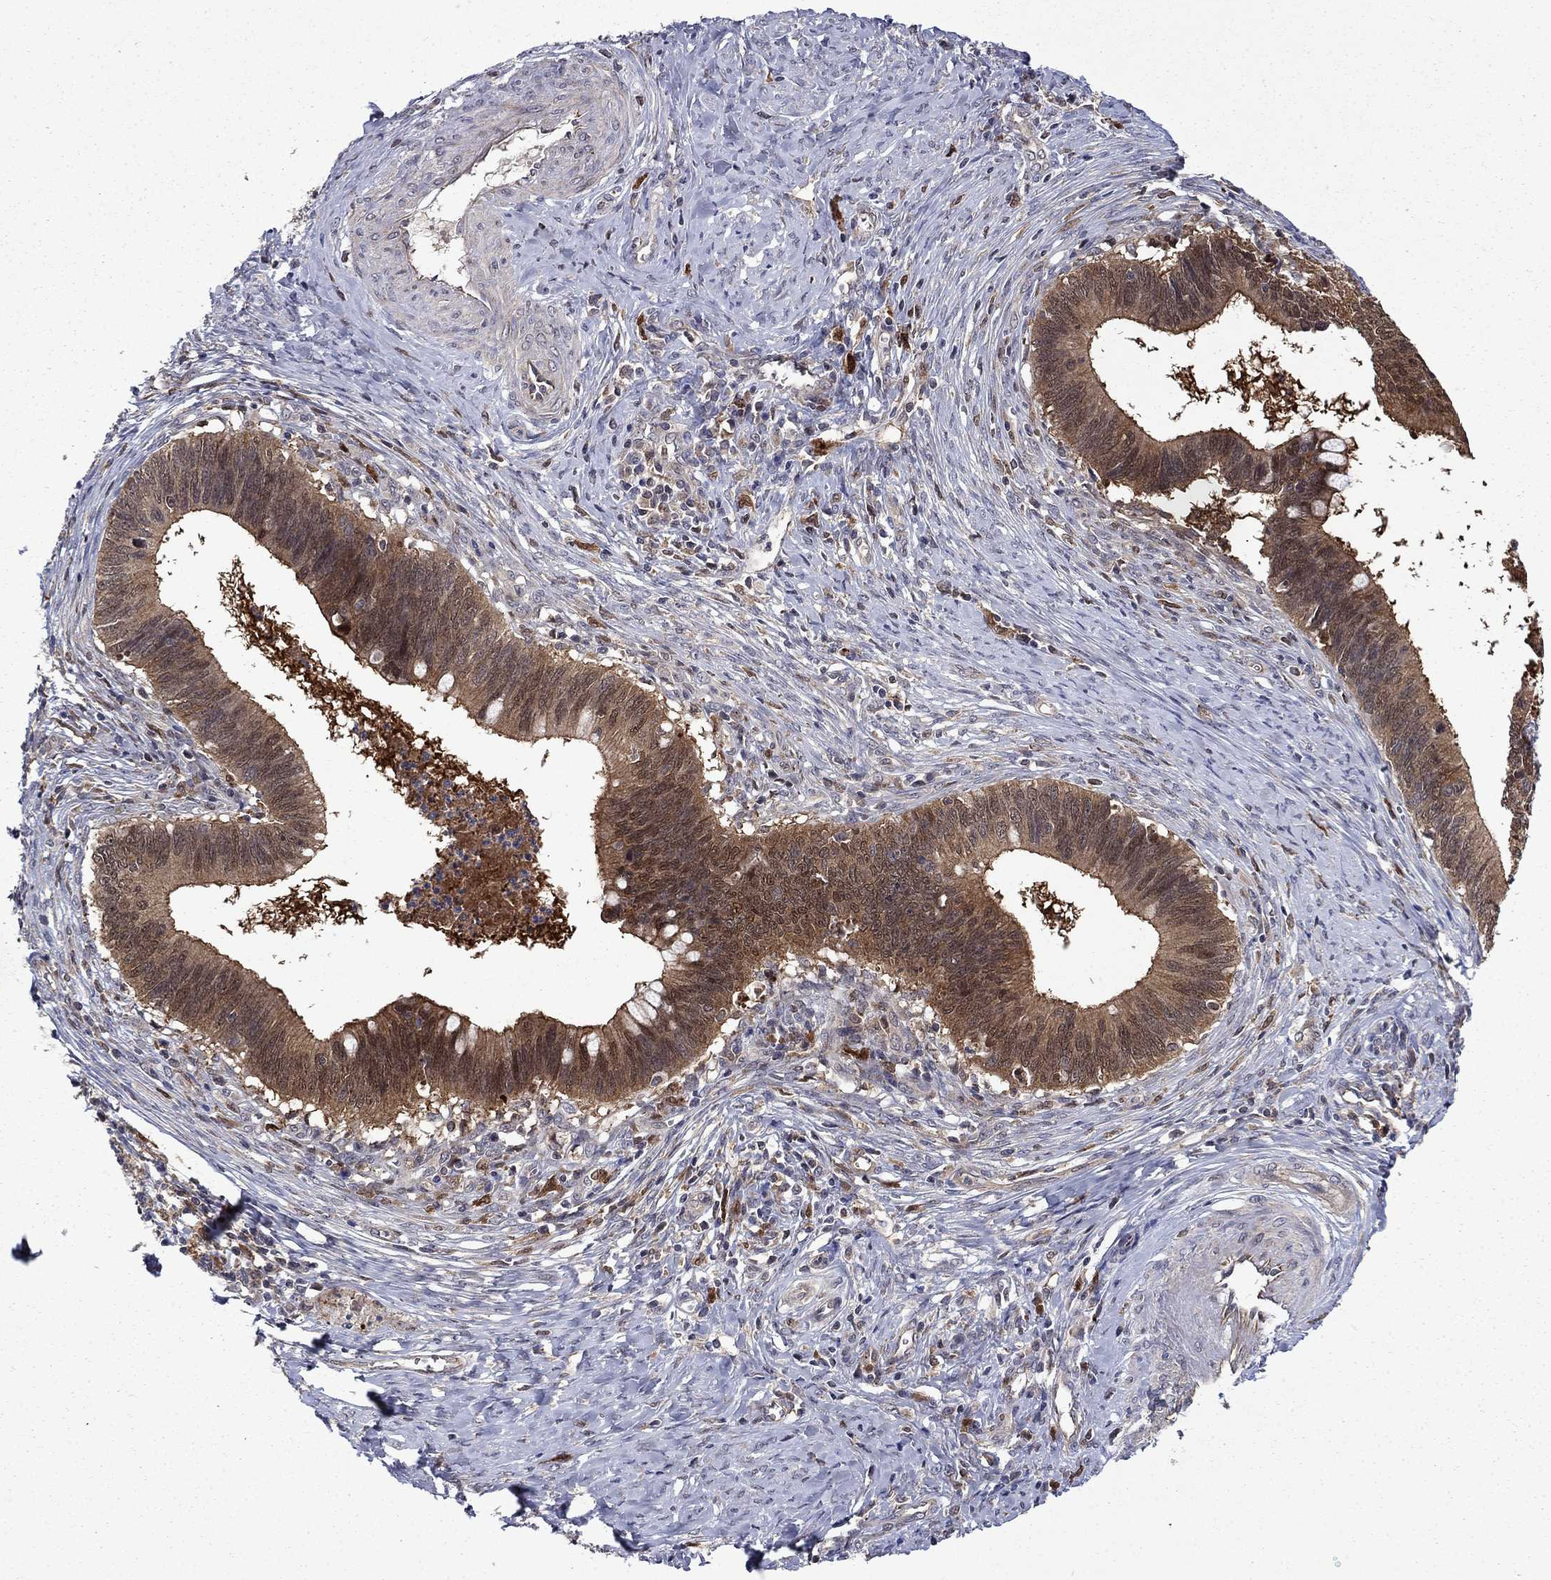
{"staining": {"intensity": "strong", "quantity": "25%-75%", "location": "cytoplasmic/membranous"}, "tissue": "cervical cancer", "cell_type": "Tumor cells", "image_type": "cancer", "snomed": [{"axis": "morphology", "description": "Adenocarcinoma, NOS"}, {"axis": "topography", "description": "Cervix"}], "caption": "High-magnification brightfield microscopy of cervical cancer stained with DAB (brown) and counterstained with hematoxylin (blue). tumor cells exhibit strong cytoplasmic/membranous expression is present in approximately25%-75% of cells. The staining was performed using DAB (3,3'-diaminobenzidine), with brown indicating positive protein expression. Nuclei are stained blue with hematoxylin.", "gene": "TPMT", "patient": {"sex": "female", "age": 42}}